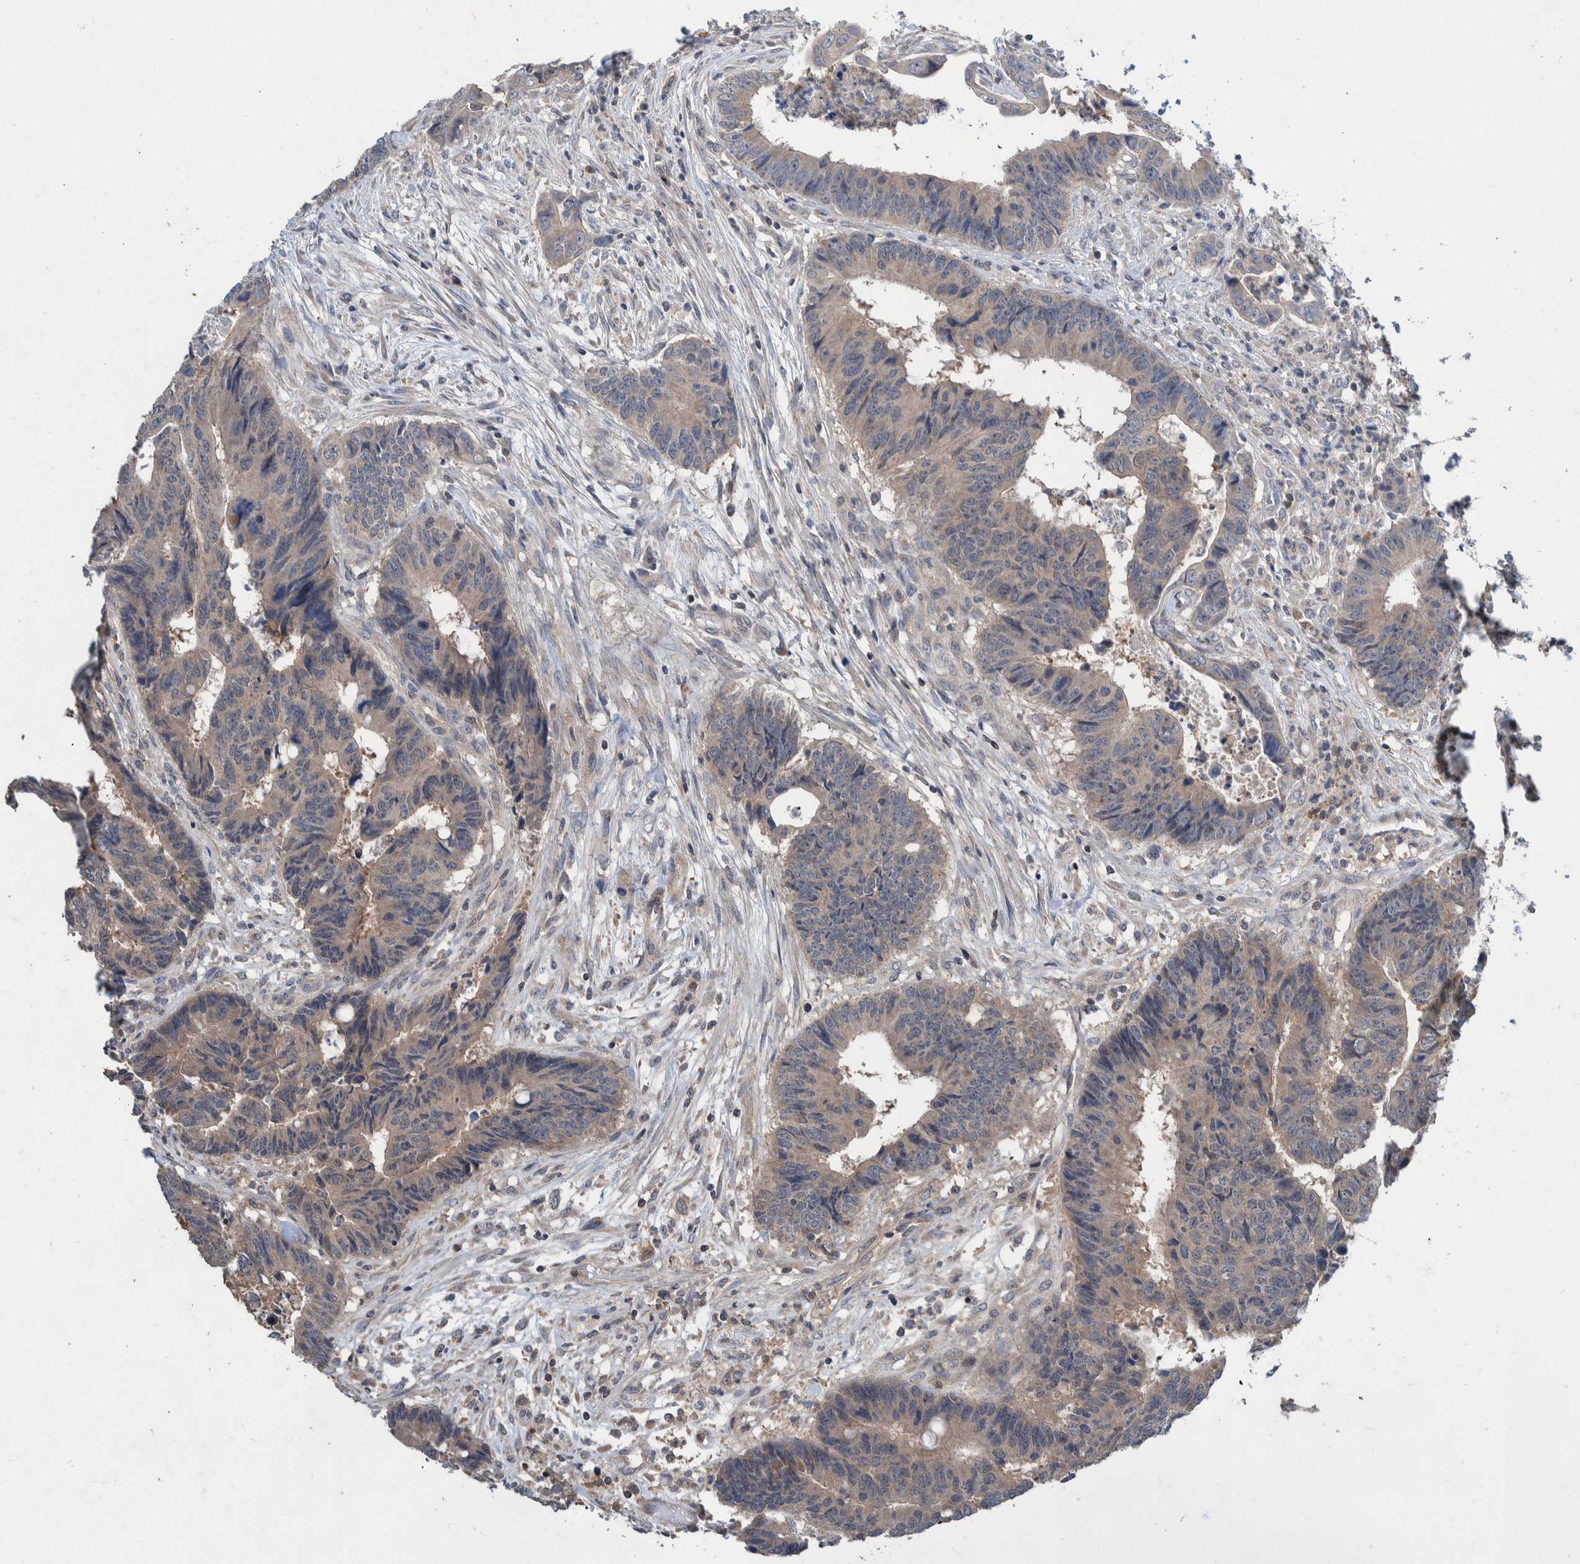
{"staining": {"intensity": "weak", "quantity": "<25%", "location": "cytoplasmic/membranous"}, "tissue": "colorectal cancer", "cell_type": "Tumor cells", "image_type": "cancer", "snomed": [{"axis": "morphology", "description": "Adenocarcinoma, NOS"}, {"axis": "topography", "description": "Rectum"}], "caption": "Immunohistochemical staining of colorectal adenocarcinoma reveals no significant positivity in tumor cells.", "gene": "PLPBP", "patient": {"sex": "male", "age": 84}}